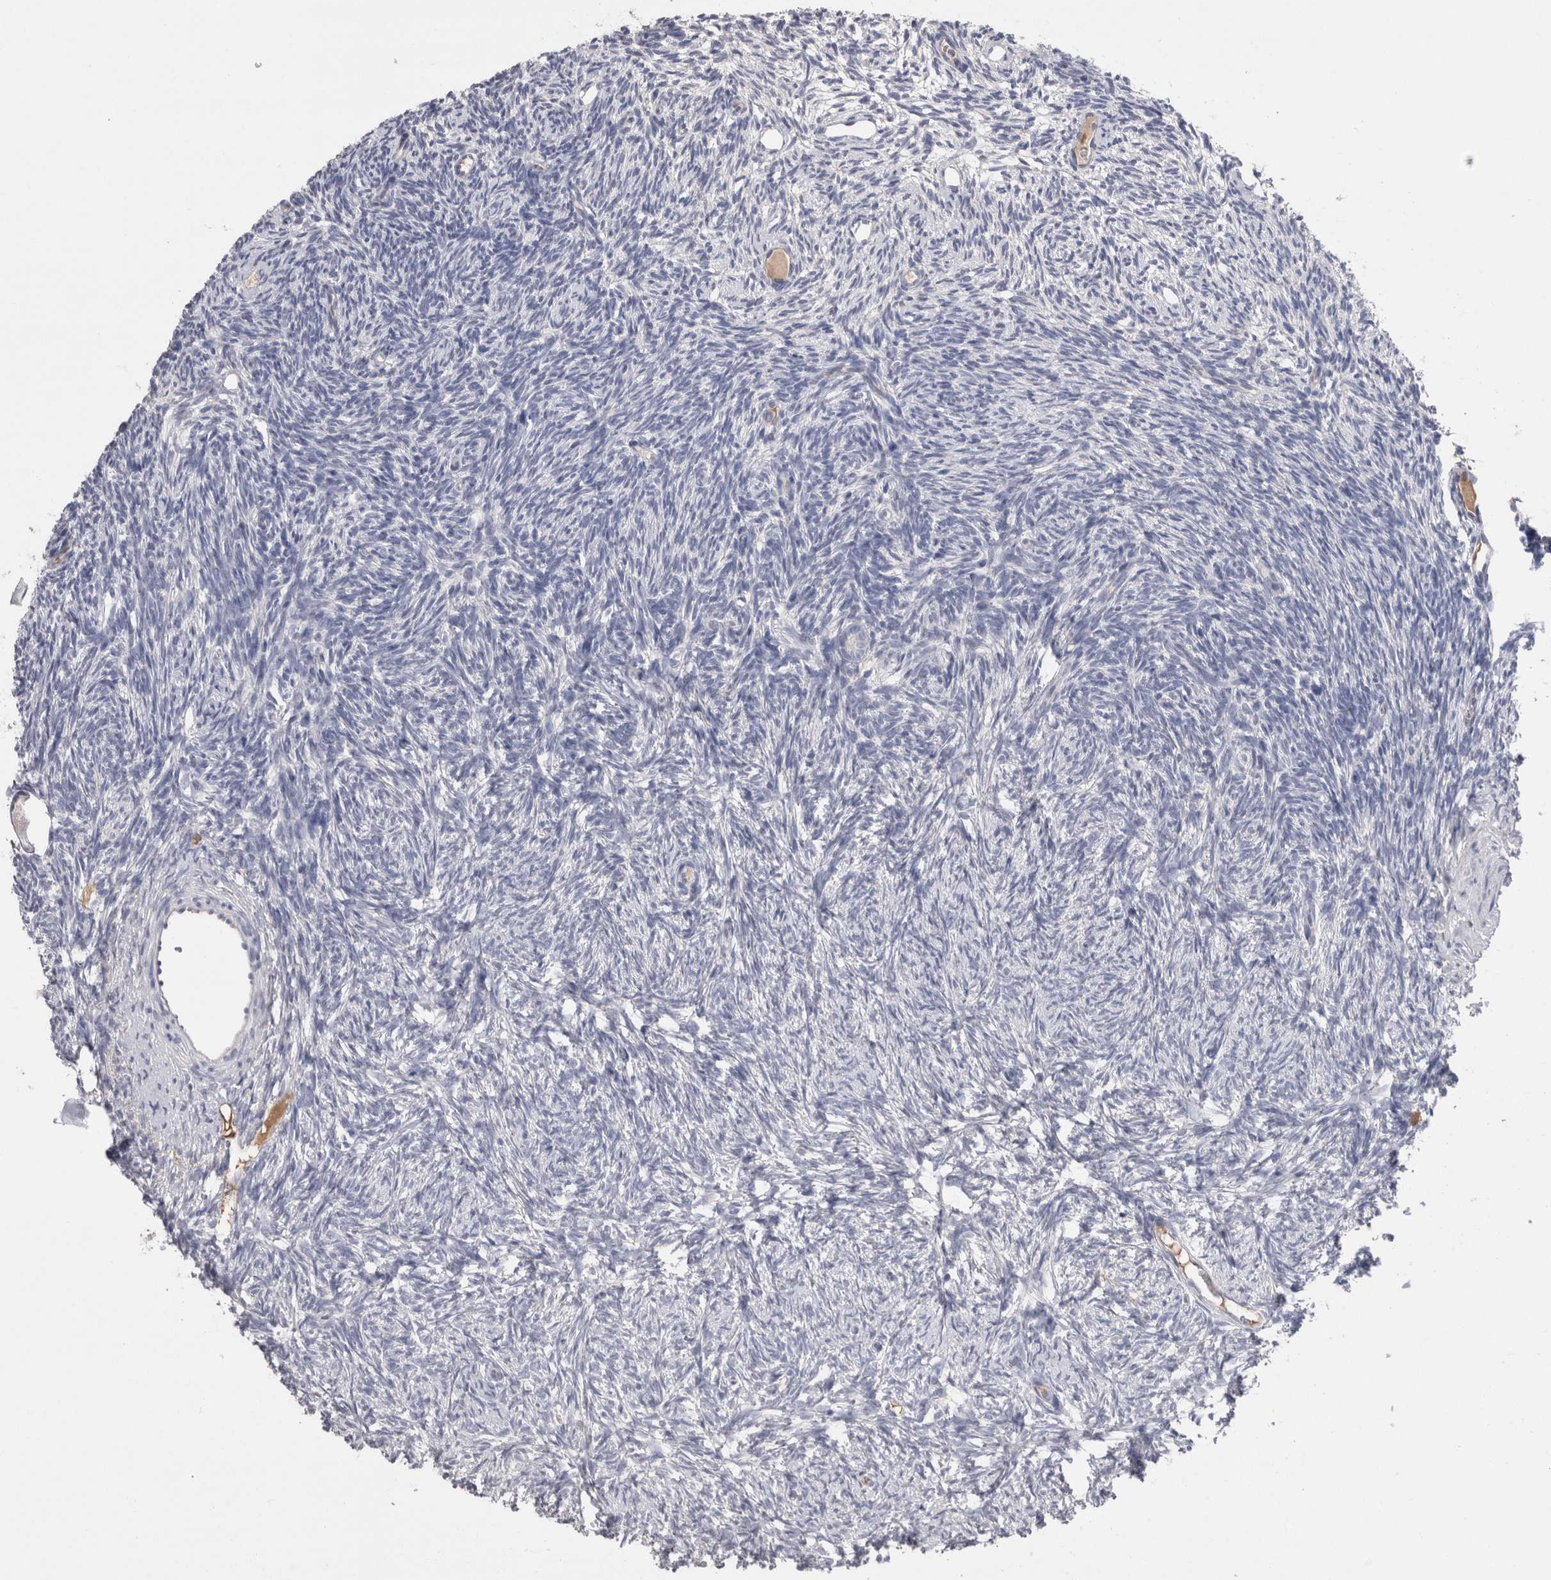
{"staining": {"intensity": "negative", "quantity": "none", "location": "none"}, "tissue": "ovary", "cell_type": "Follicle cells", "image_type": "normal", "snomed": [{"axis": "morphology", "description": "Normal tissue, NOS"}, {"axis": "topography", "description": "Ovary"}], "caption": "Immunohistochemistry (IHC) photomicrograph of benign ovary stained for a protein (brown), which reveals no staining in follicle cells.", "gene": "REG1A", "patient": {"sex": "female", "age": 34}}